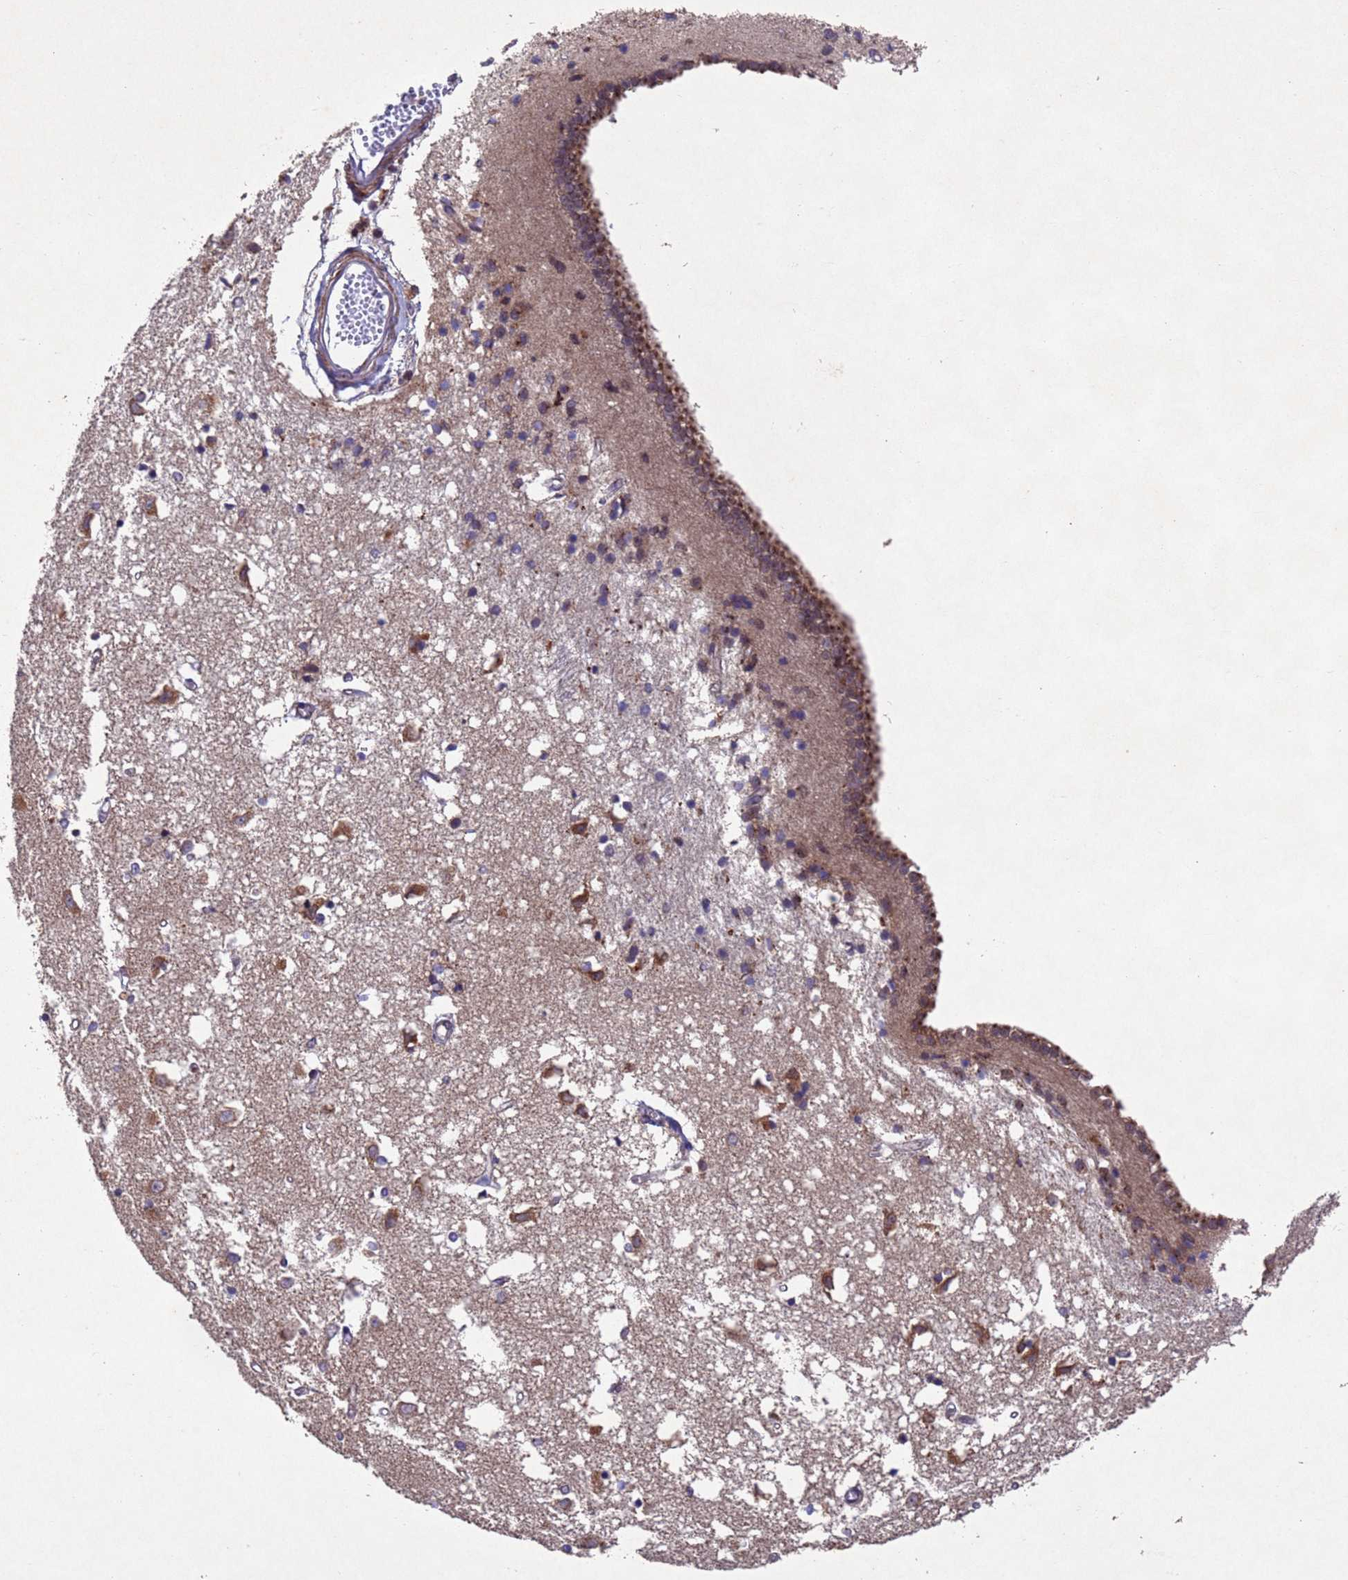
{"staining": {"intensity": "strong", "quantity": "25%-75%", "location": "cytoplasmic/membranous"}, "tissue": "caudate", "cell_type": "Glial cells", "image_type": "normal", "snomed": [{"axis": "morphology", "description": "Normal tissue, NOS"}, {"axis": "topography", "description": "Lateral ventricle wall"}], "caption": "This photomicrograph shows immunohistochemistry (IHC) staining of benign caudate, with high strong cytoplasmic/membranous positivity in approximately 25%-75% of glial cells.", "gene": "TBK1", "patient": {"sex": "male", "age": 45}}